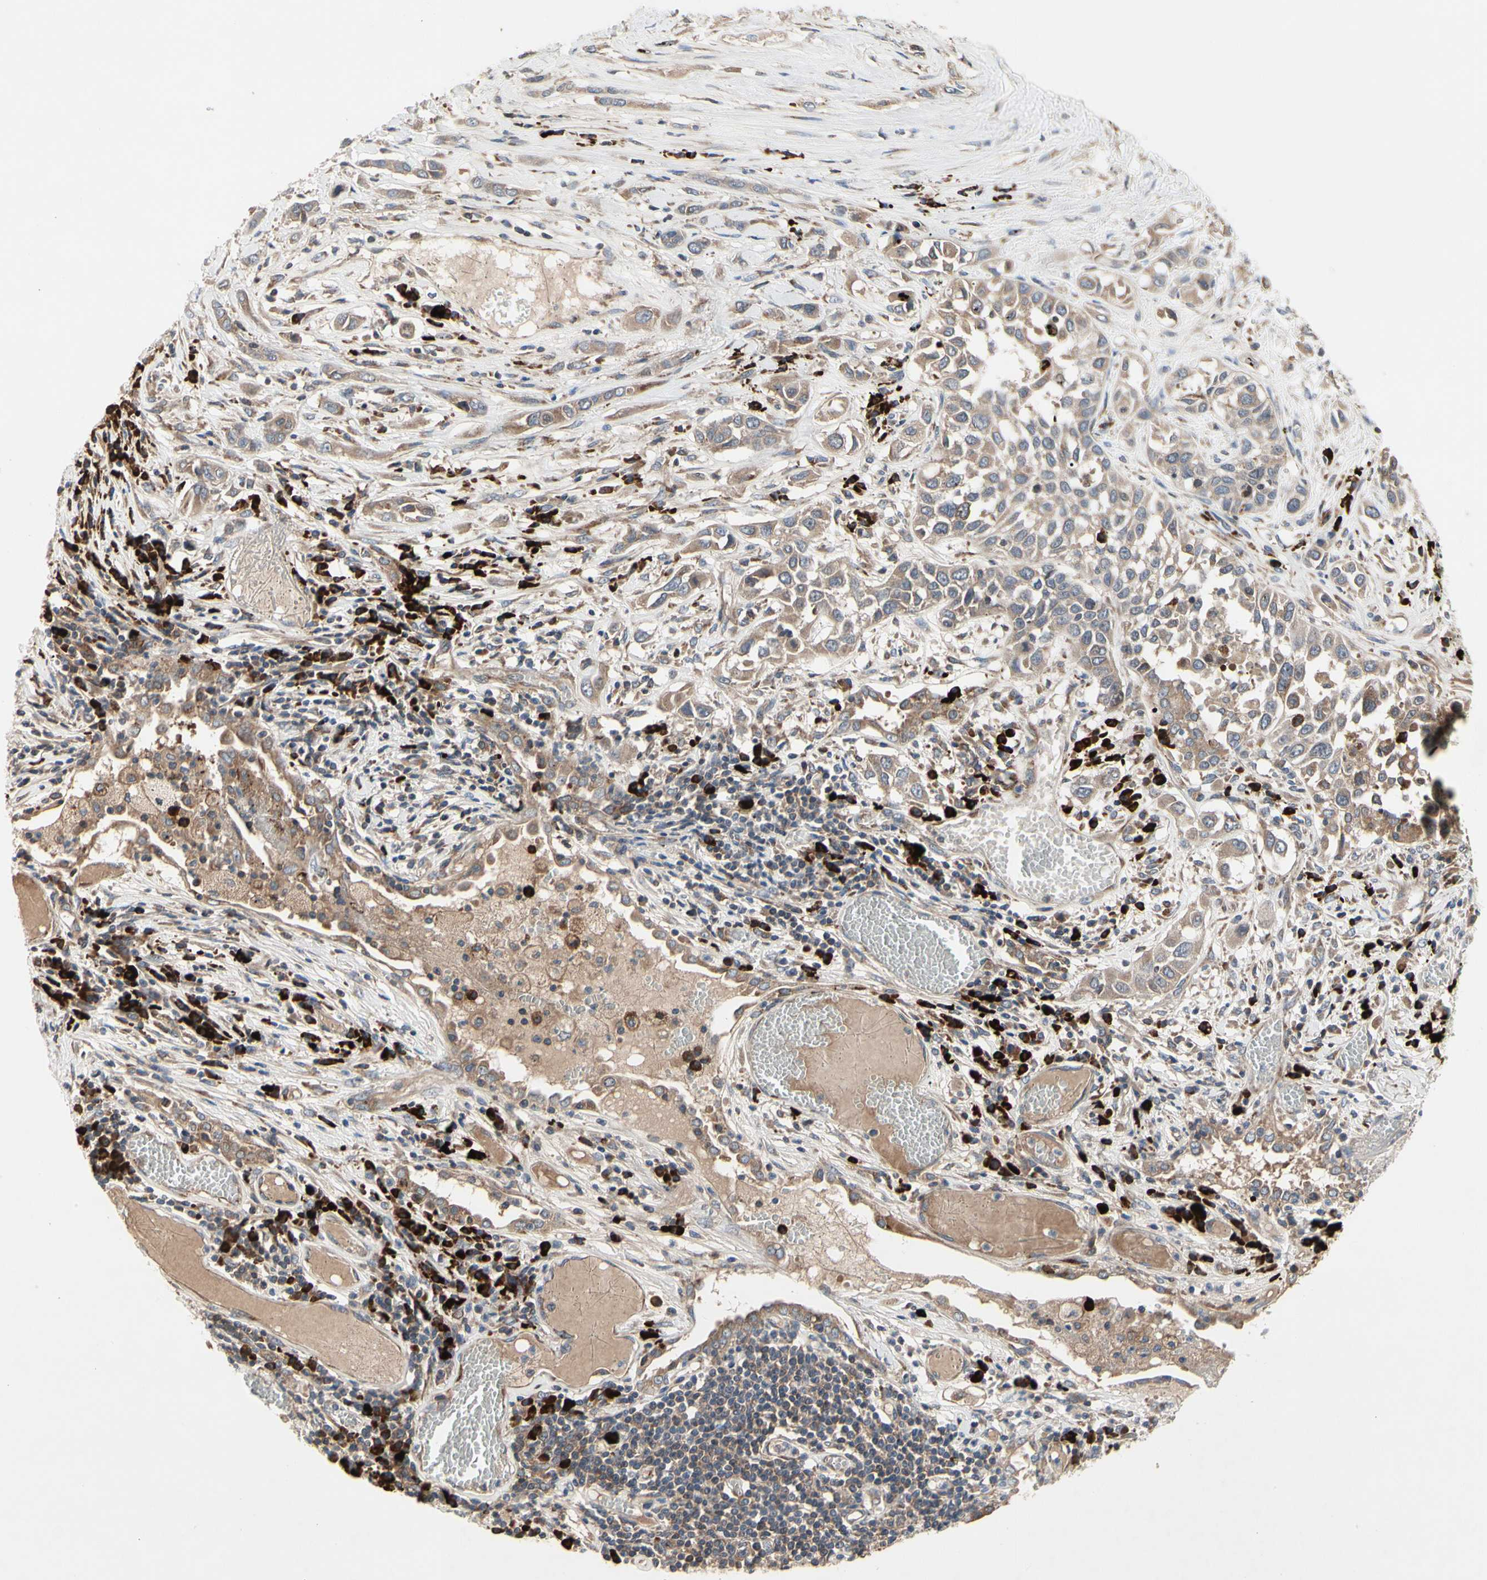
{"staining": {"intensity": "weak", "quantity": ">75%", "location": "cytoplasmic/membranous"}, "tissue": "lung cancer", "cell_type": "Tumor cells", "image_type": "cancer", "snomed": [{"axis": "morphology", "description": "Squamous cell carcinoma, NOS"}, {"axis": "topography", "description": "Lung"}], "caption": "Lung cancer tissue exhibits weak cytoplasmic/membranous positivity in approximately >75% of tumor cells, visualized by immunohistochemistry.", "gene": "MMEL1", "patient": {"sex": "male", "age": 71}}